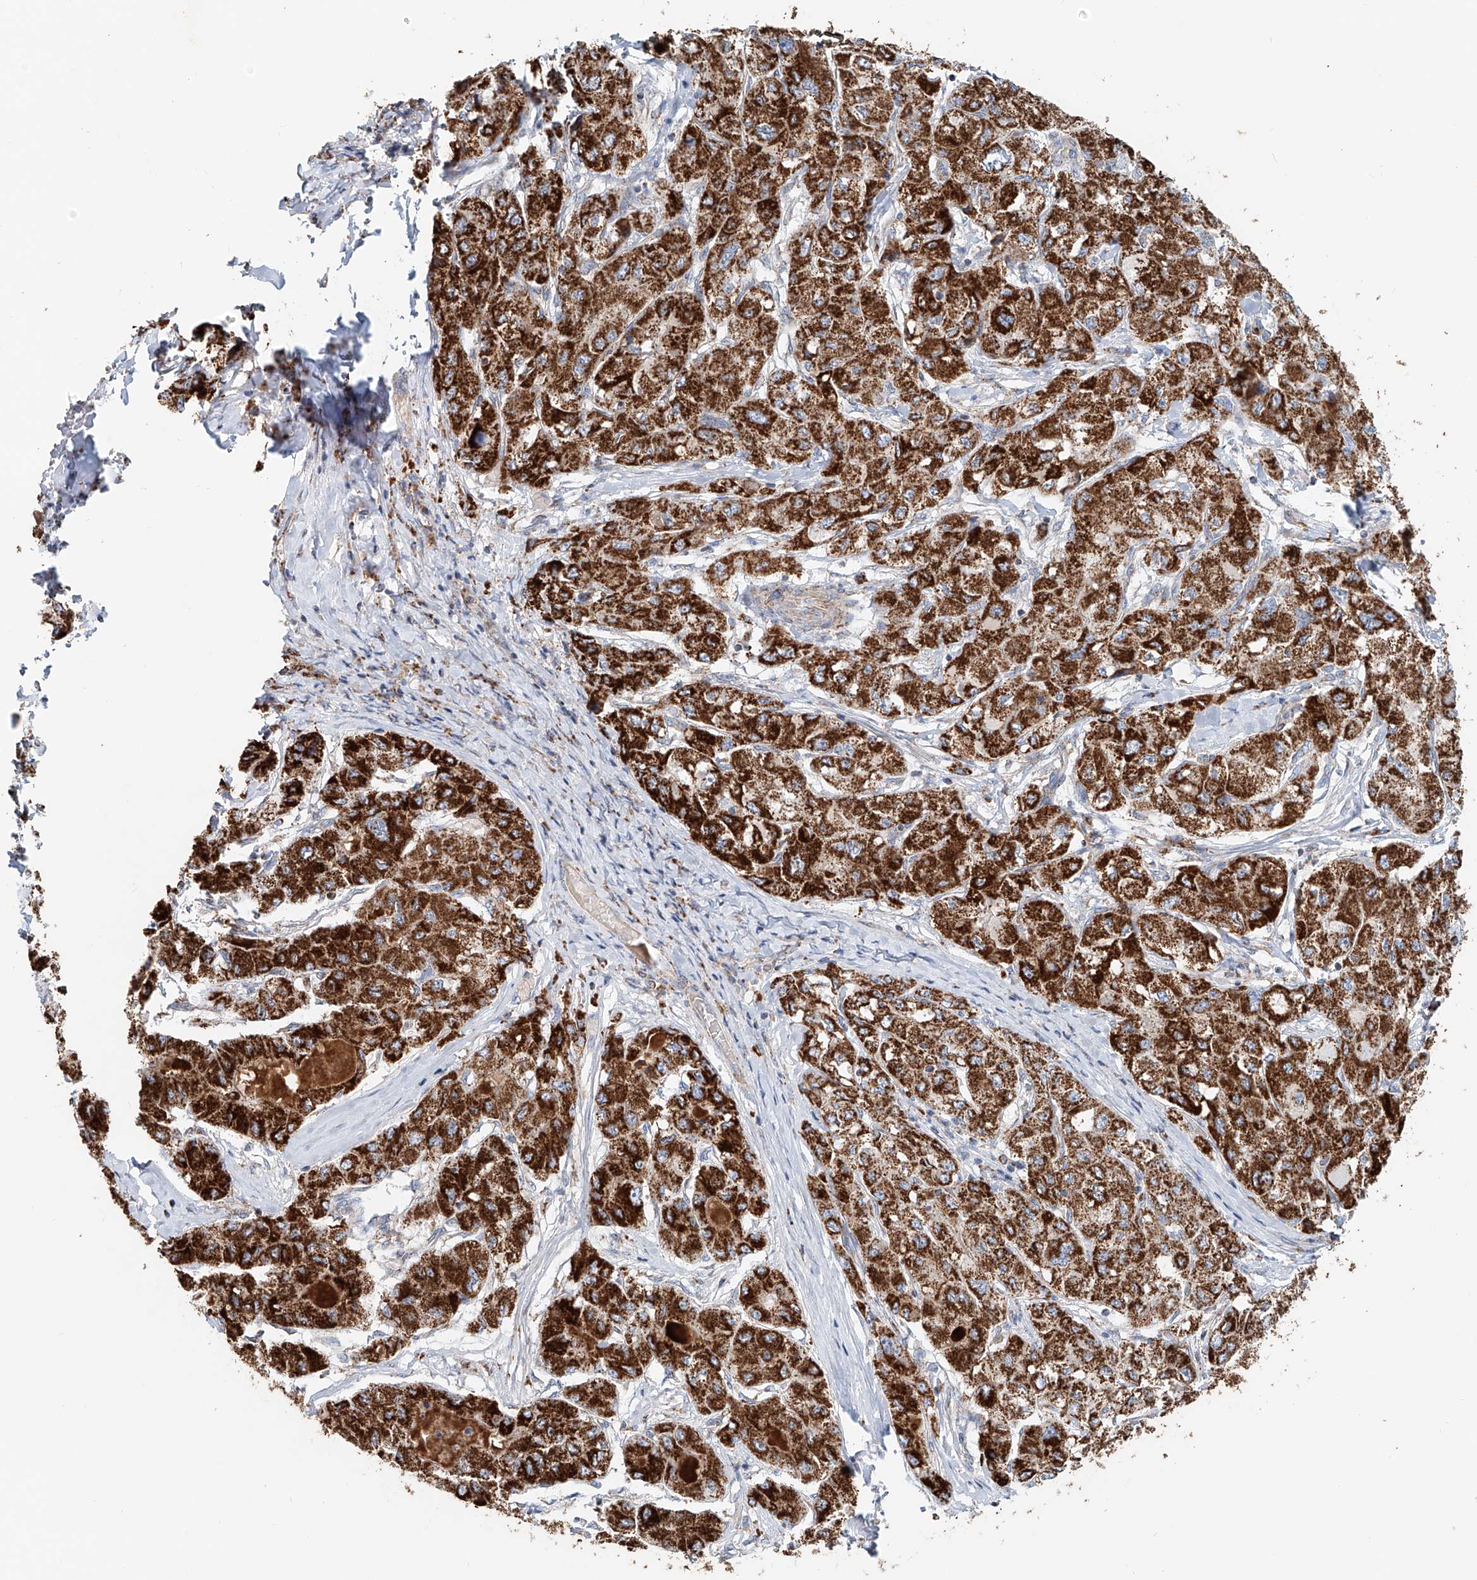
{"staining": {"intensity": "strong", "quantity": ">75%", "location": "cytoplasmic/membranous"}, "tissue": "liver cancer", "cell_type": "Tumor cells", "image_type": "cancer", "snomed": [{"axis": "morphology", "description": "Carcinoma, Hepatocellular, NOS"}, {"axis": "topography", "description": "Liver"}], "caption": "Tumor cells demonstrate high levels of strong cytoplasmic/membranous staining in approximately >75% of cells in liver hepatocellular carcinoma. (DAB IHC with brightfield microscopy, high magnification).", "gene": "CARD10", "patient": {"sex": "male", "age": 80}}